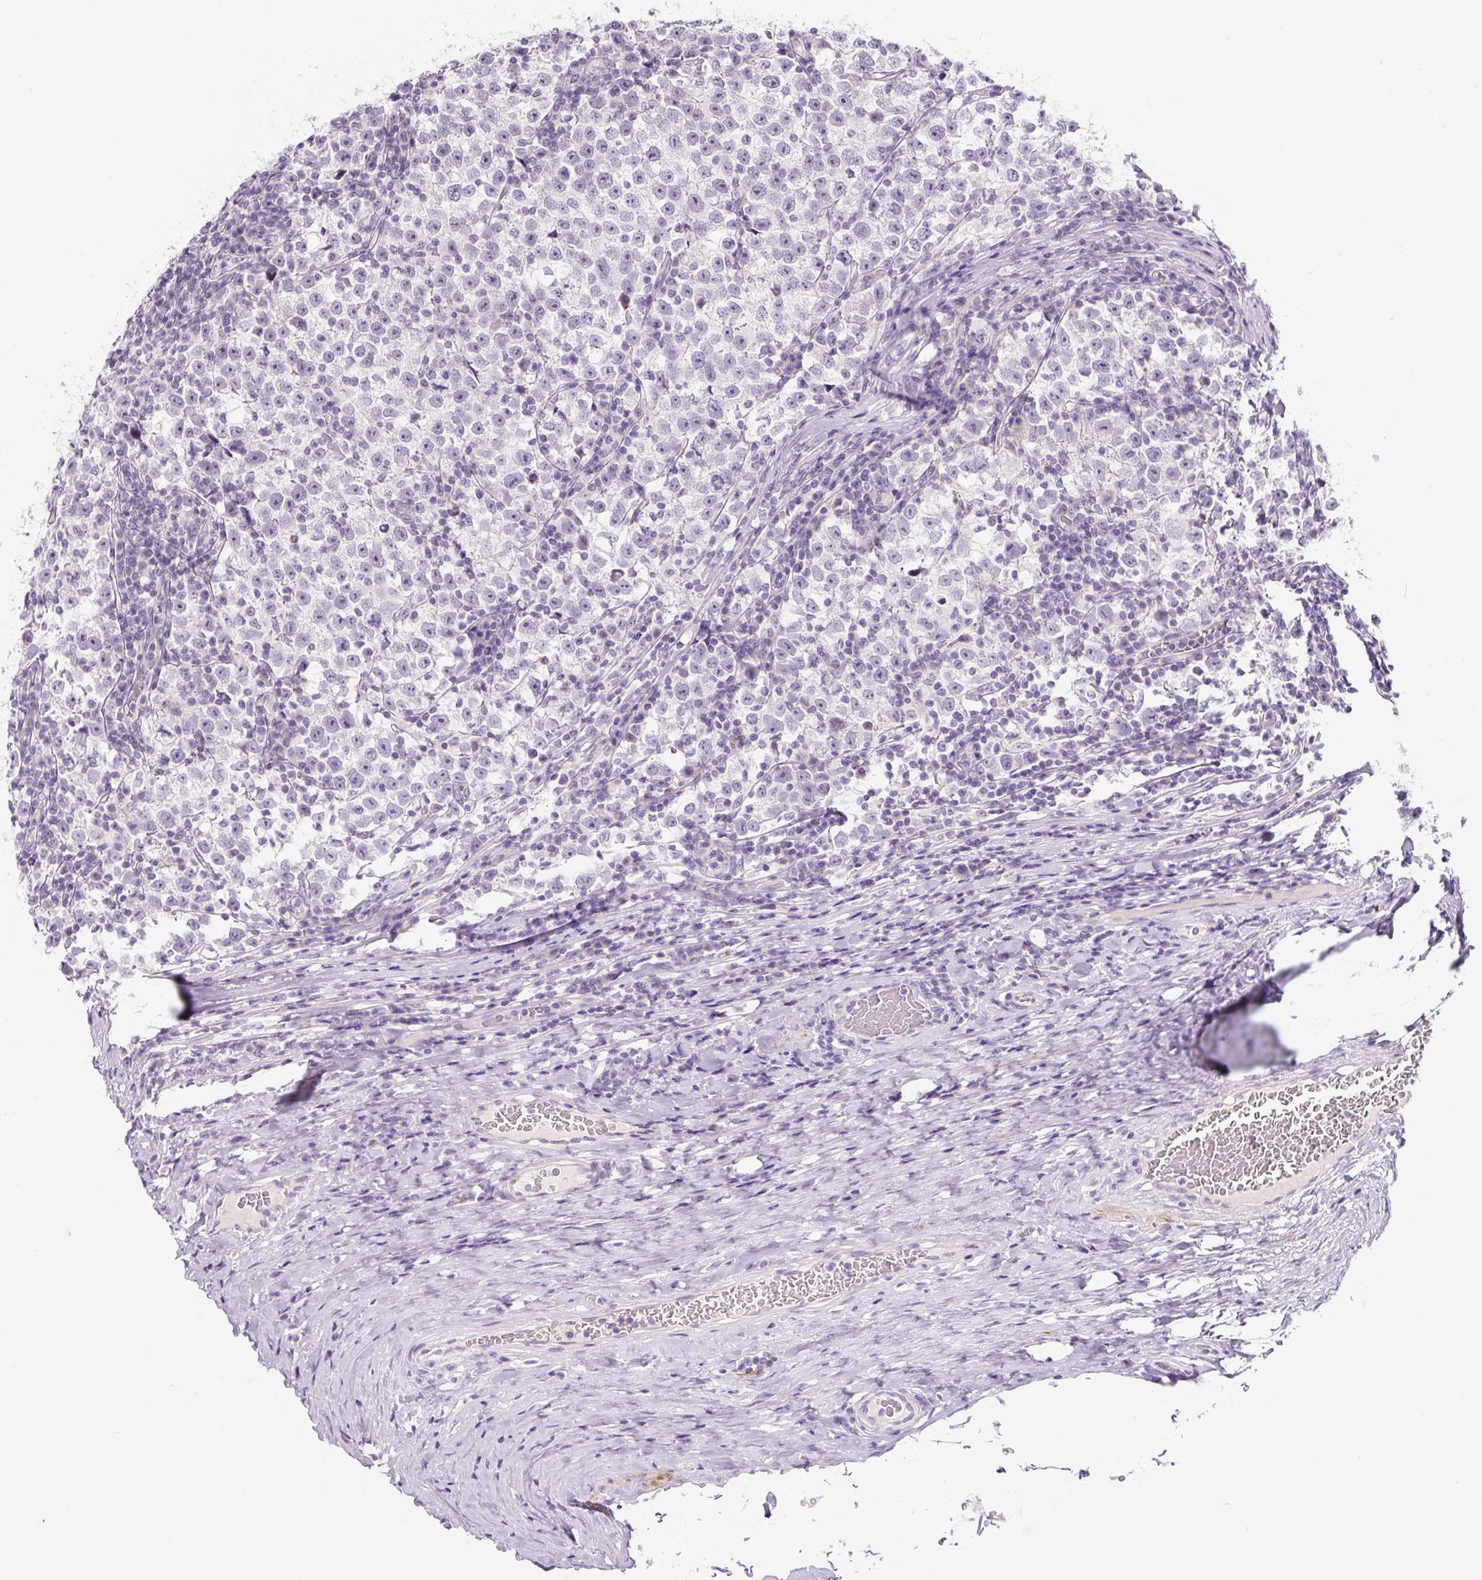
{"staining": {"intensity": "negative", "quantity": "none", "location": "none"}, "tissue": "testis cancer", "cell_type": "Tumor cells", "image_type": "cancer", "snomed": [{"axis": "morphology", "description": "Normal tissue, NOS"}, {"axis": "morphology", "description": "Seminoma, NOS"}, {"axis": "topography", "description": "Testis"}], "caption": "Testis seminoma was stained to show a protein in brown. There is no significant staining in tumor cells. (Brightfield microscopy of DAB immunohistochemistry at high magnification).", "gene": "CCL25", "patient": {"sex": "male", "age": 43}}